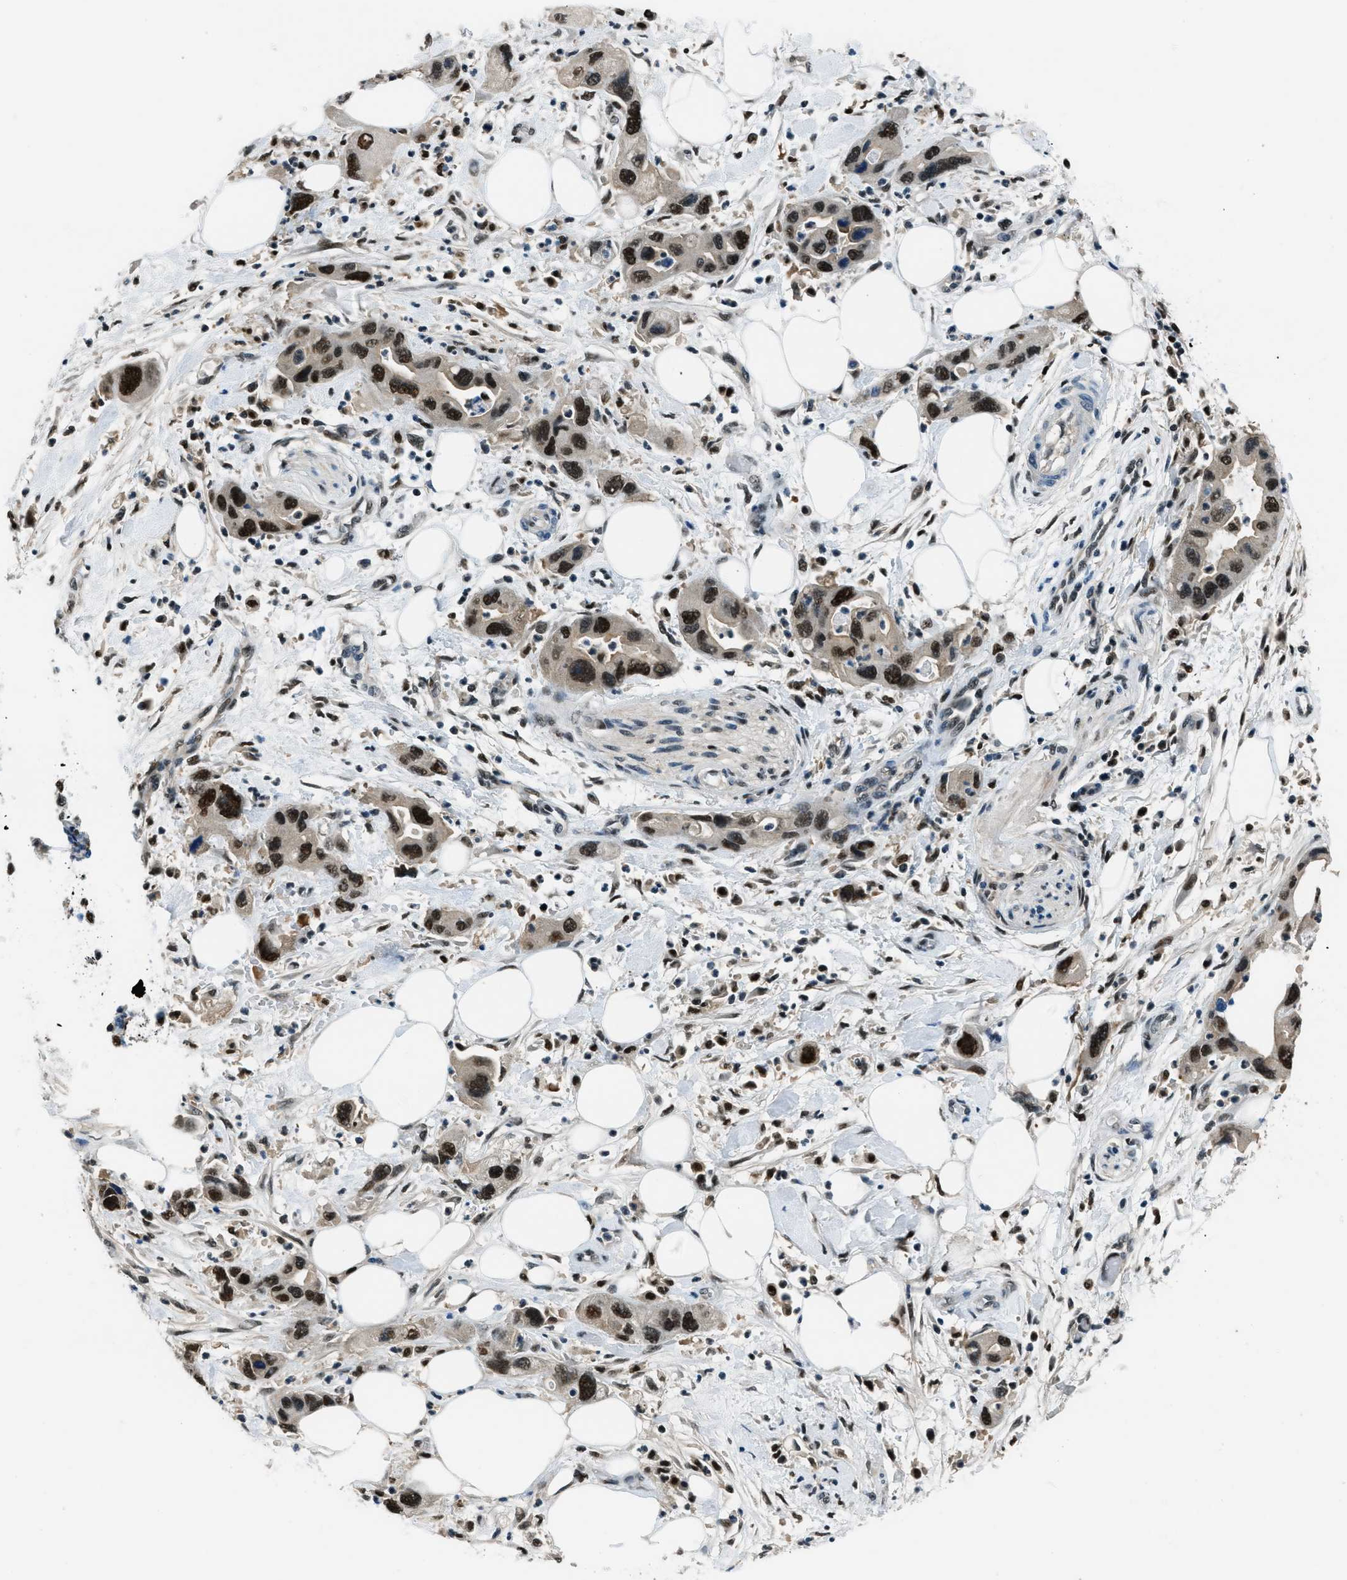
{"staining": {"intensity": "strong", "quantity": ">75%", "location": "nuclear"}, "tissue": "pancreatic cancer", "cell_type": "Tumor cells", "image_type": "cancer", "snomed": [{"axis": "morphology", "description": "Normal tissue, NOS"}, {"axis": "morphology", "description": "Adenocarcinoma, NOS"}, {"axis": "topography", "description": "Pancreas"}], "caption": "Protein staining demonstrates strong nuclear expression in about >75% of tumor cells in adenocarcinoma (pancreatic). The protein is stained brown, and the nuclei are stained in blue (DAB IHC with brightfield microscopy, high magnification).", "gene": "OGFR", "patient": {"sex": "female", "age": 71}}